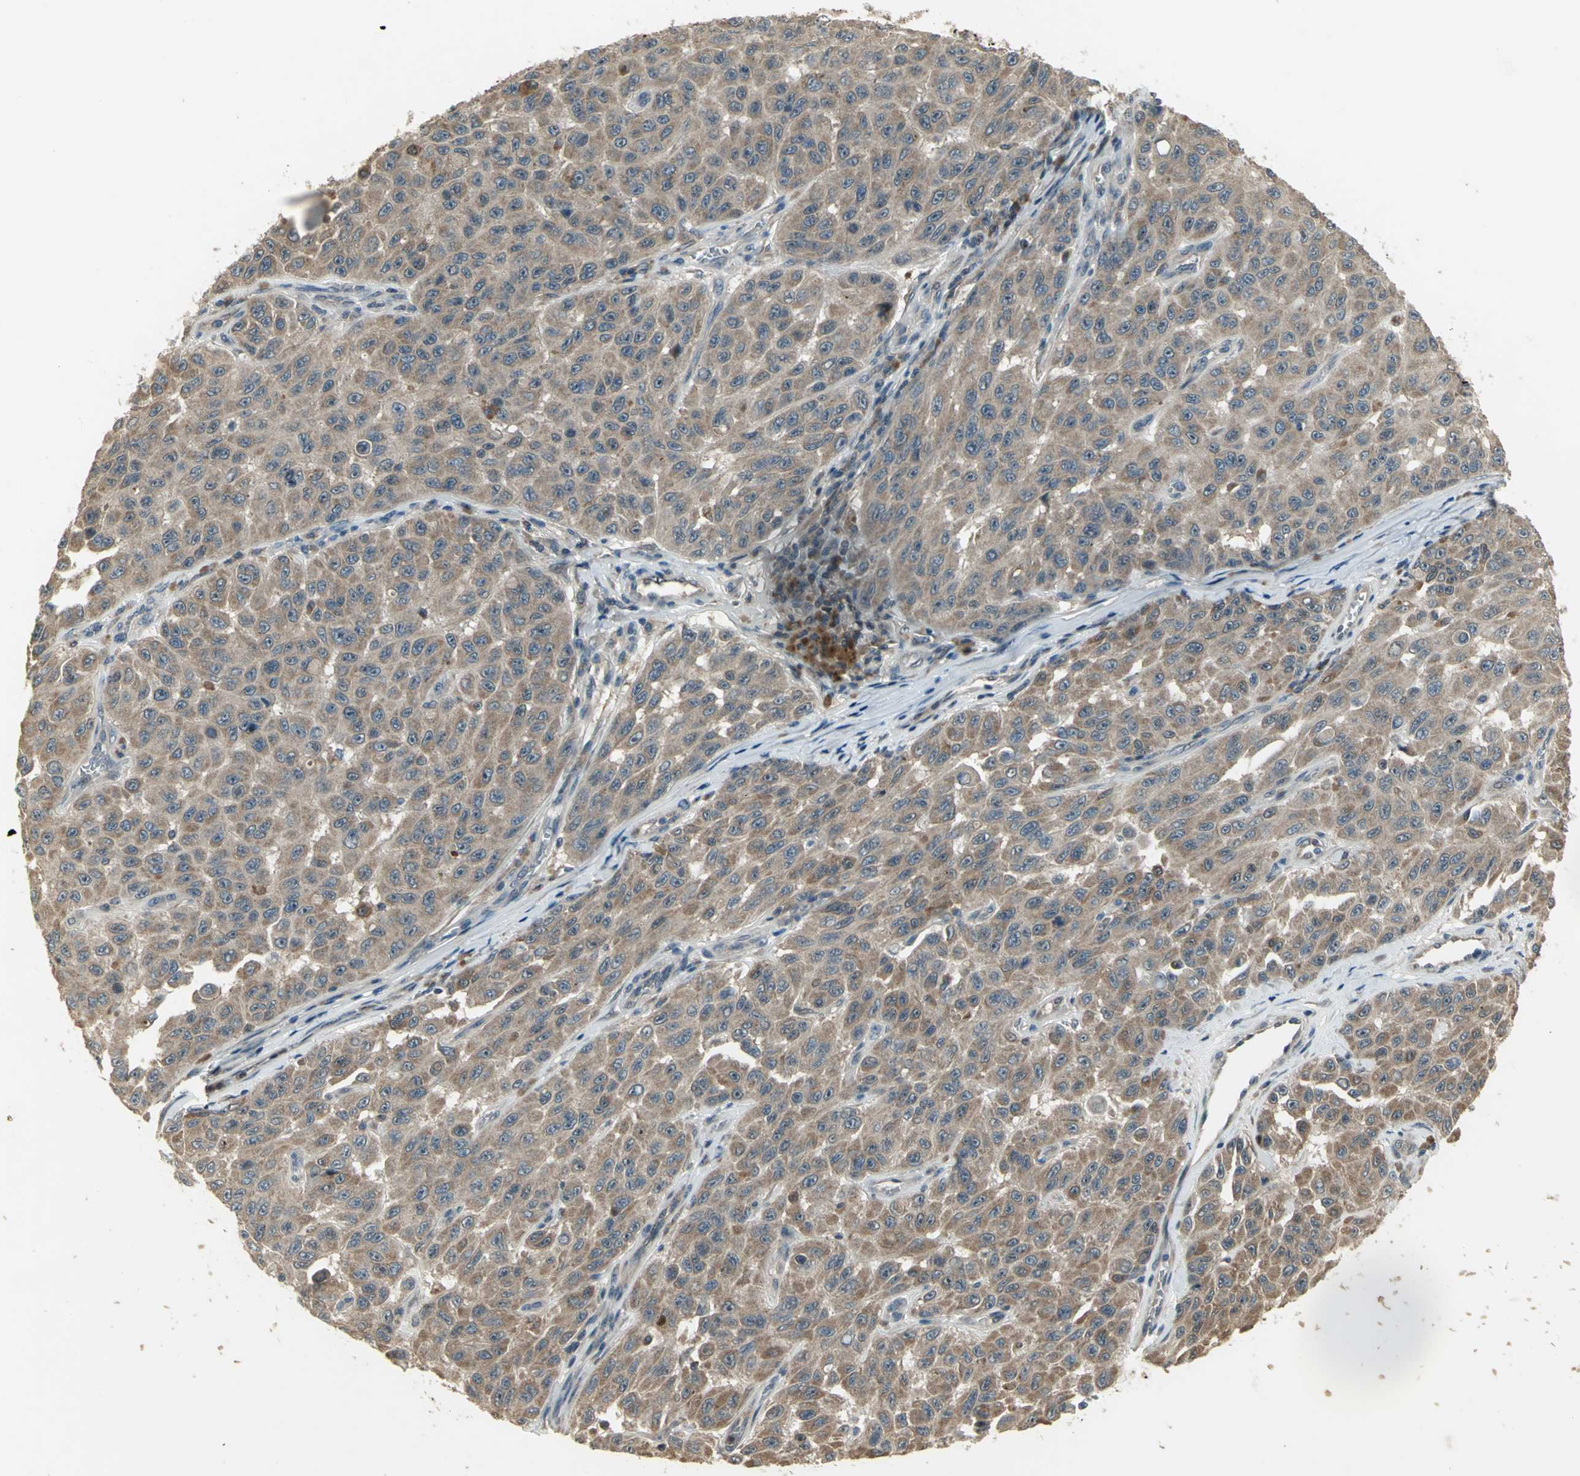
{"staining": {"intensity": "moderate", "quantity": ">75%", "location": "cytoplasmic/membranous"}, "tissue": "melanoma", "cell_type": "Tumor cells", "image_type": "cancer", "snomed": [{"axis": "morphology", "description": "Malignant melanoma, NOS"}, {"axis": "topography", "description": "Skin"}], "caption": "Melanoma stained for a protein (brown) shows moderate cytoplasmic/membranous positive staining in approximately >75% of tumor cells.", "gene": "AMT", "patient": {"sex": "male", "age": 30}}